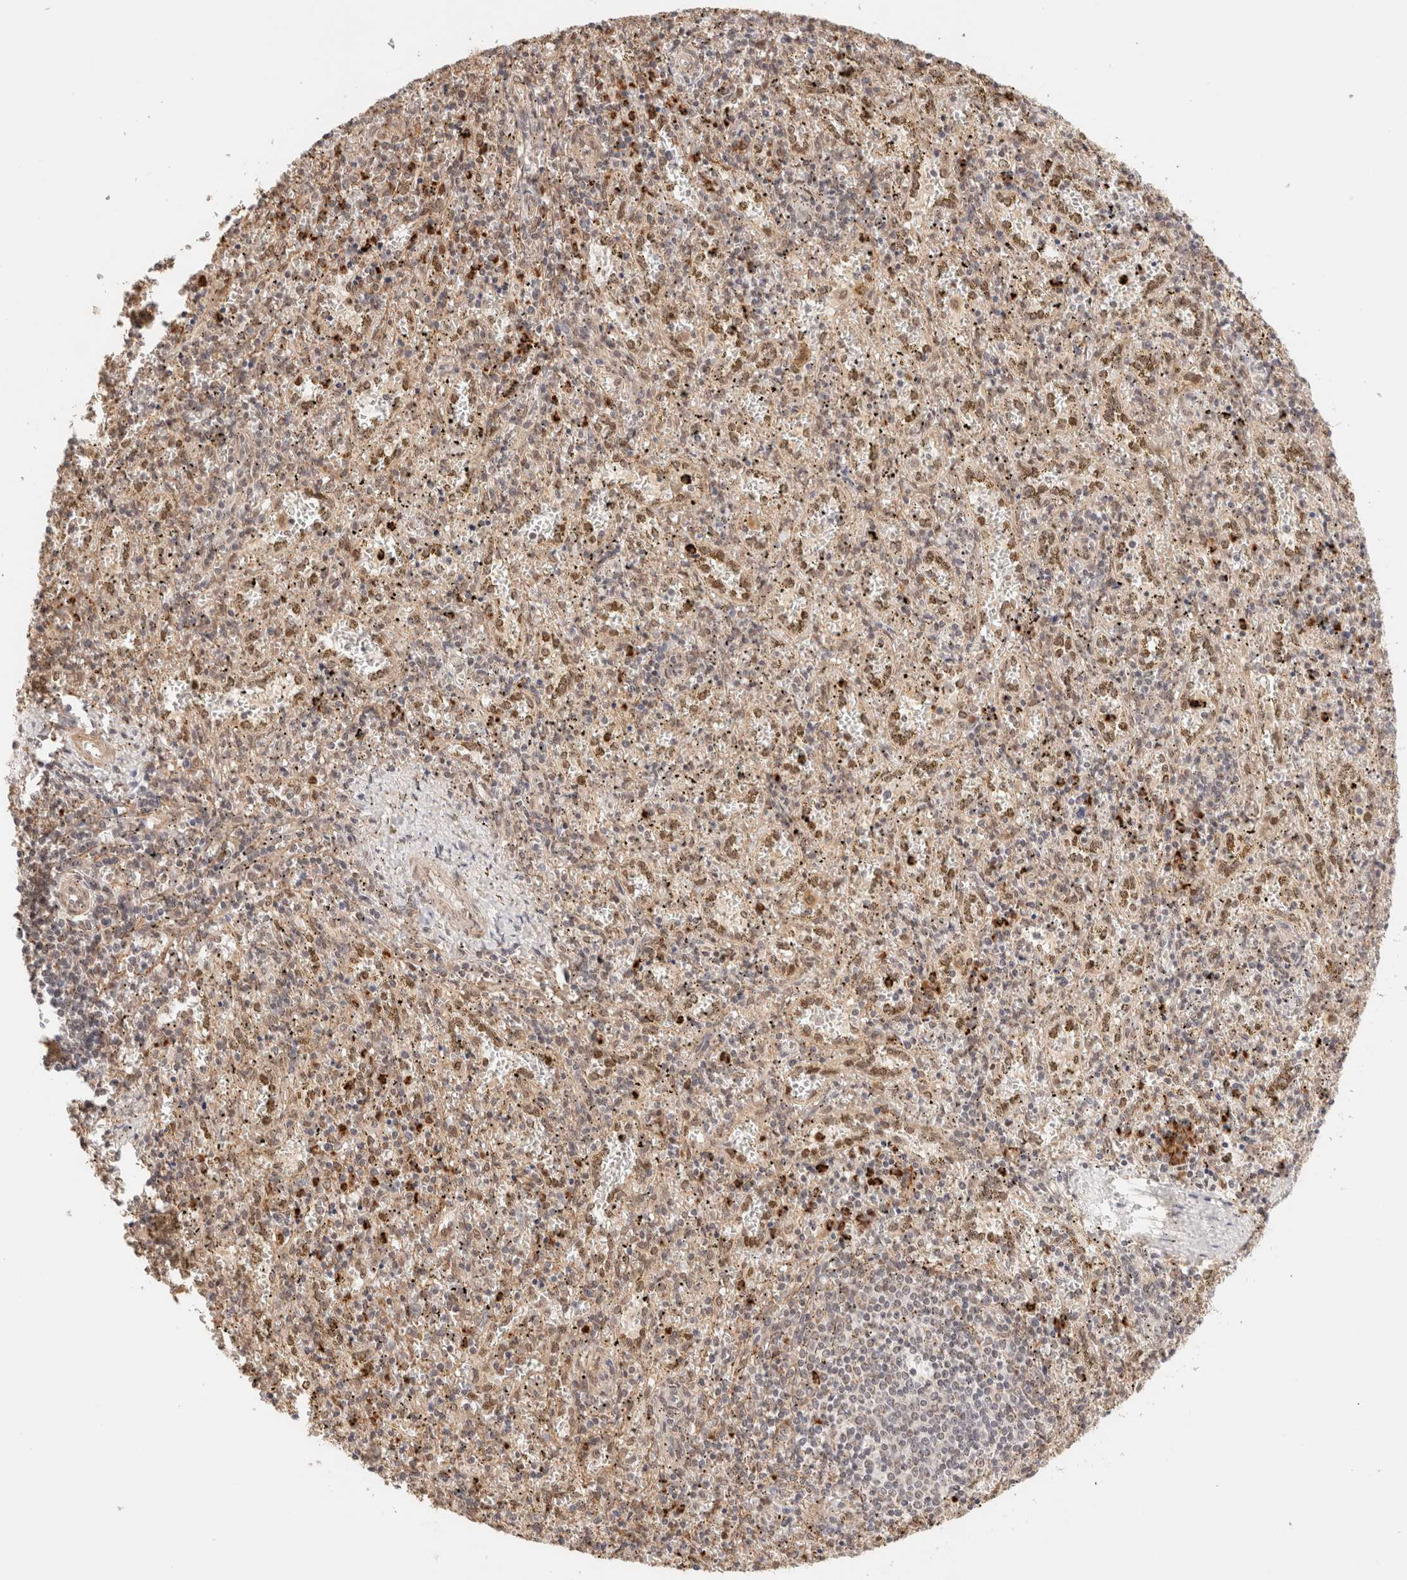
{"staining": {"intensity": "strong", "quantity": "<25%", "location": "cytoplasmic/membranous"}, "tissue": "spleen", "cell_type": "Cells in red pulp", "image_type": "normal", "snomed": [{"axis": "morphology", "description": "Normal tissue, NOS"}, {"axis": "topography", "description": "Spleen"}], "caption": "Immunohistochemical staining of benign spleen displays medium levels of strong cytoplasmic/membranous expression in approximately <25% of cells in red pulp. (DAB (3,3'-diaminobenzidine) = brown stain, brightfield microscopy at high magnification).", "gene": "BRPF3", "patient": {"sex": "male", "age": 11}}